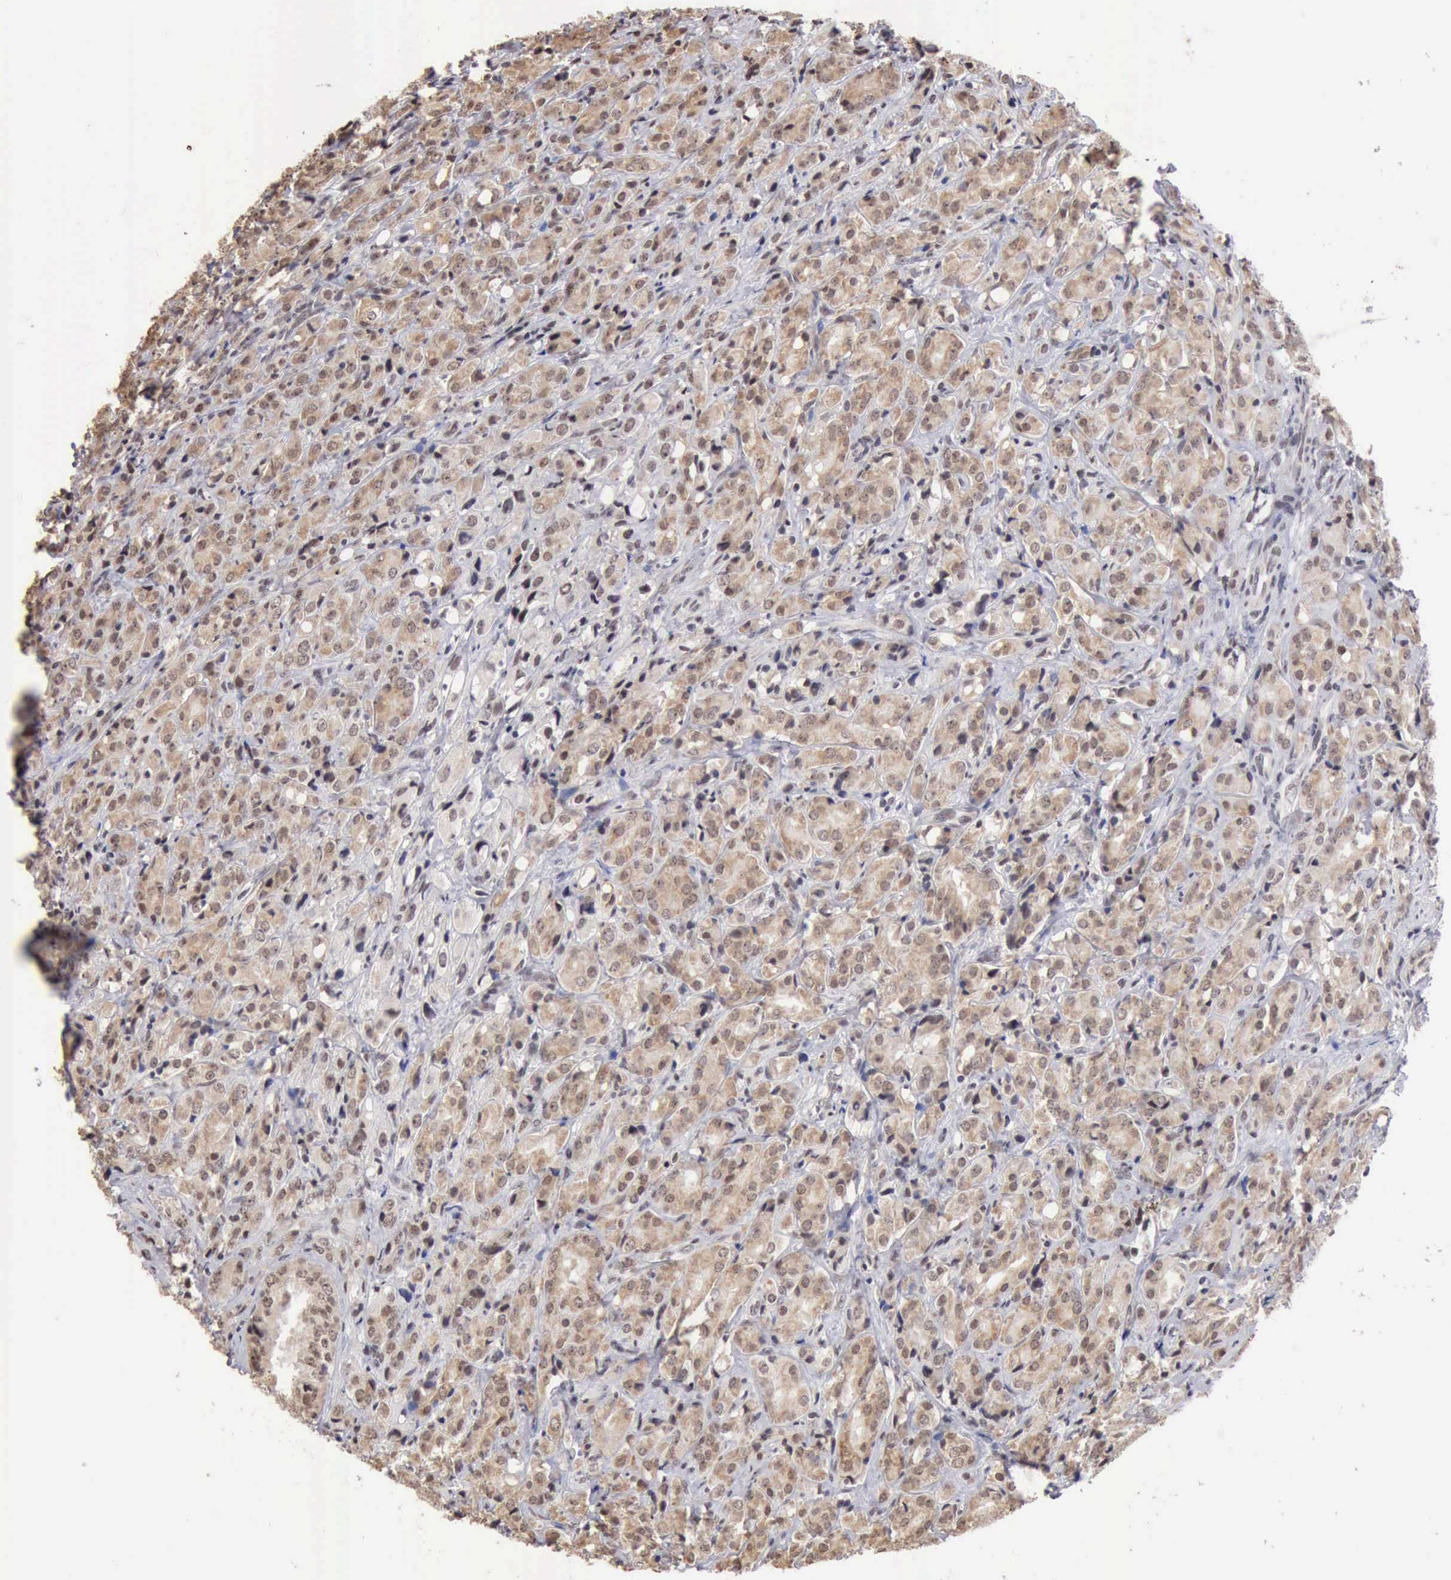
{"staining": {"intensity": "weak", "quantity": "25%-75%", "location": "cytoplasmic/membranous,nuclear"}, "tissue": "prostate cancer", "cell_type": "Tumor cells", "image_type": "cancer", "snomed": [{"axis": "morphology", "description": "Adenocarcinoma, High grade"}, {"axis": "topography", "description": "Prostate"}], "caption": "This histopathology image exhibits prostate cancer stained with immunohistochemistry (IHC) to label a protein in brown. The cytoplasmic/membranous and nuclear of tumor cells show weak positivity for the protein. Nuclei are counter-stained blue.", "gene": "TAF1", "patient": {"sex": "male", "age": 68}}